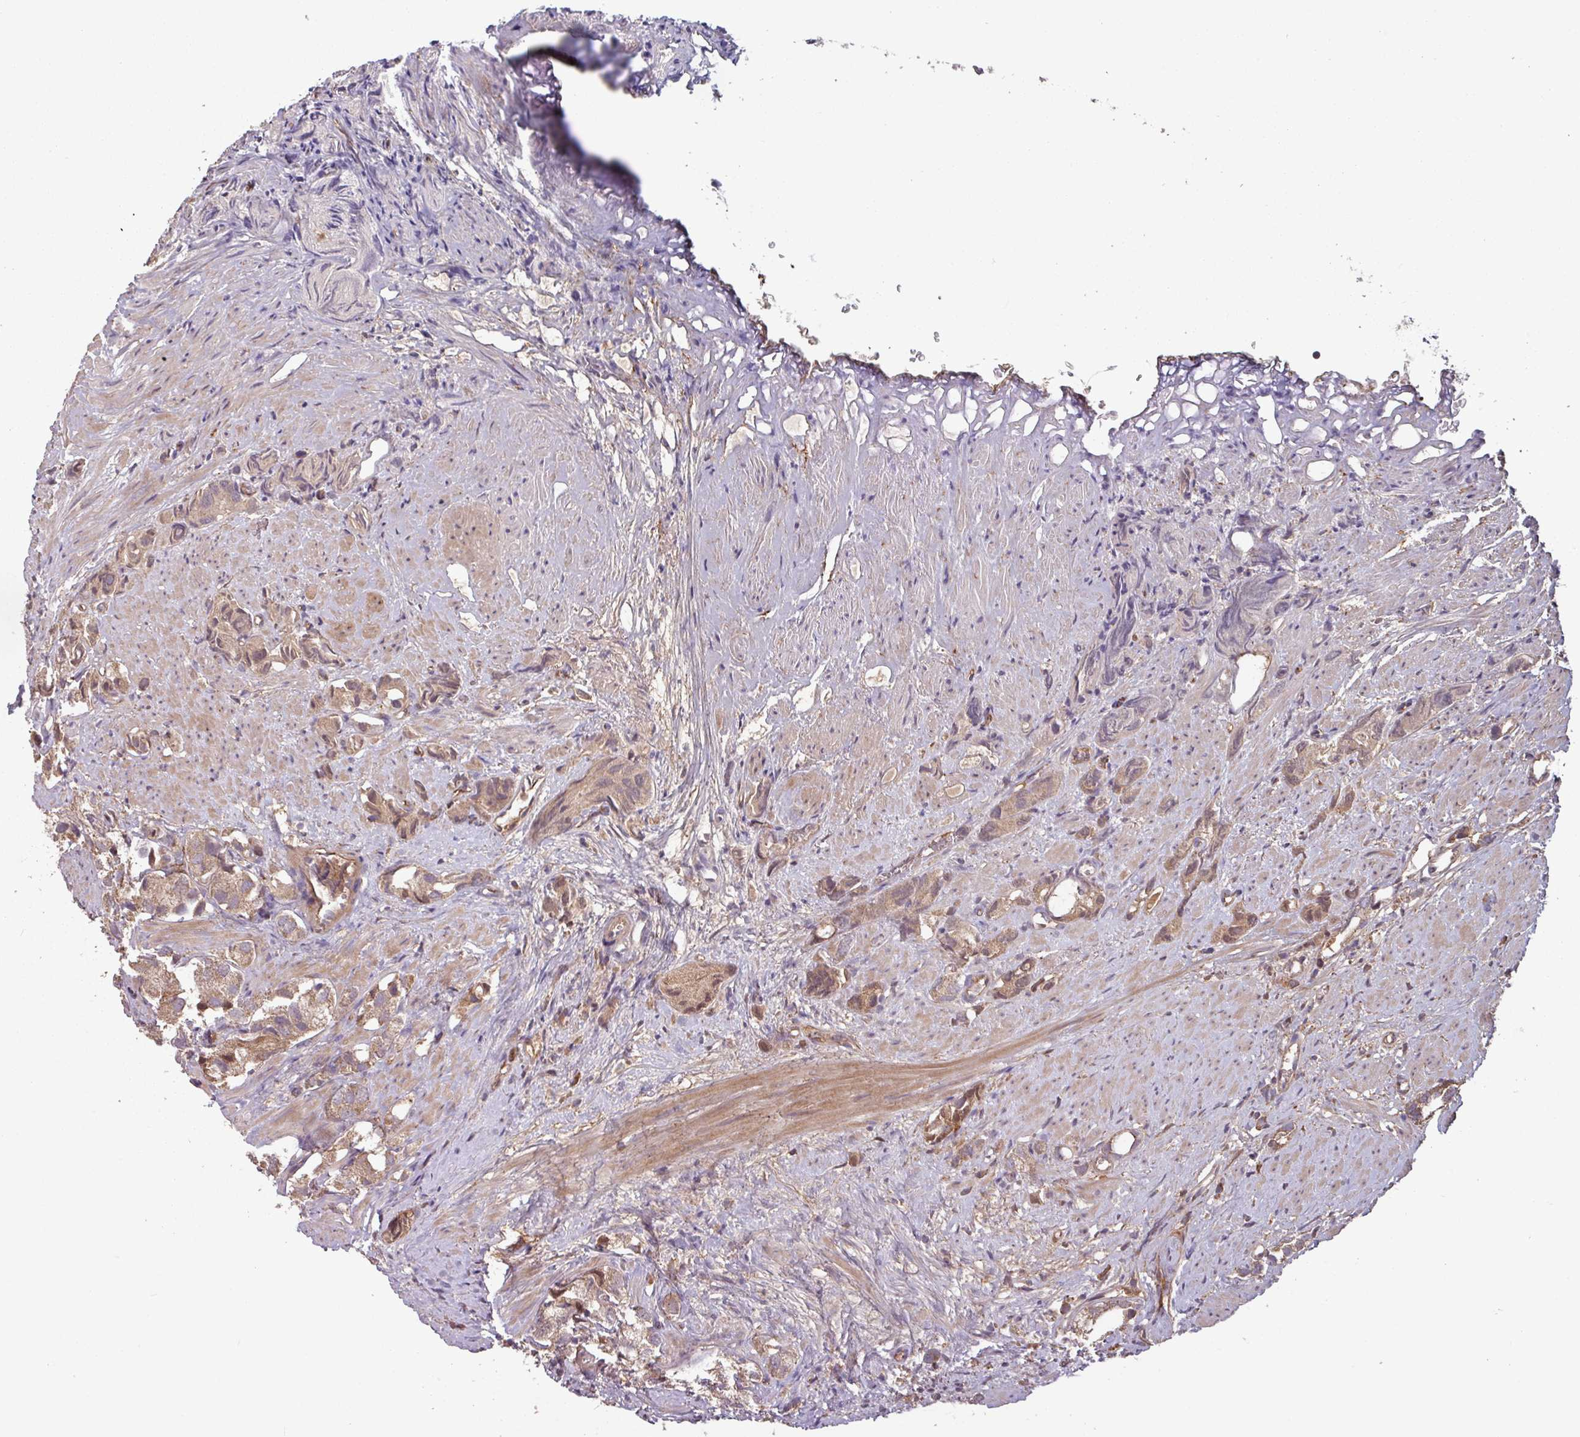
{"staining": {"intensity": "moderate", "quantity": ">75%", "location": "cytoplasmic/membranous,nuclear"}, "tissue": "prostate cancer", "cell_type": "Tumor cells", "image_type": "cancer", "snomed": [{"axis": "morphology", "description": "Adenocarcinoma, High grade"}, {"axis": "topography", "description": "Prostate"}], "caption": "IHC of human prostate adenocarcinoma (high-grade) exhibits medium levels of moderate cytoplasmic/membranous and nuclear staining in approximately >75% of tumor cells.", "gene": "TMEM88", "patient": {"sex": "male", "age": 82}}